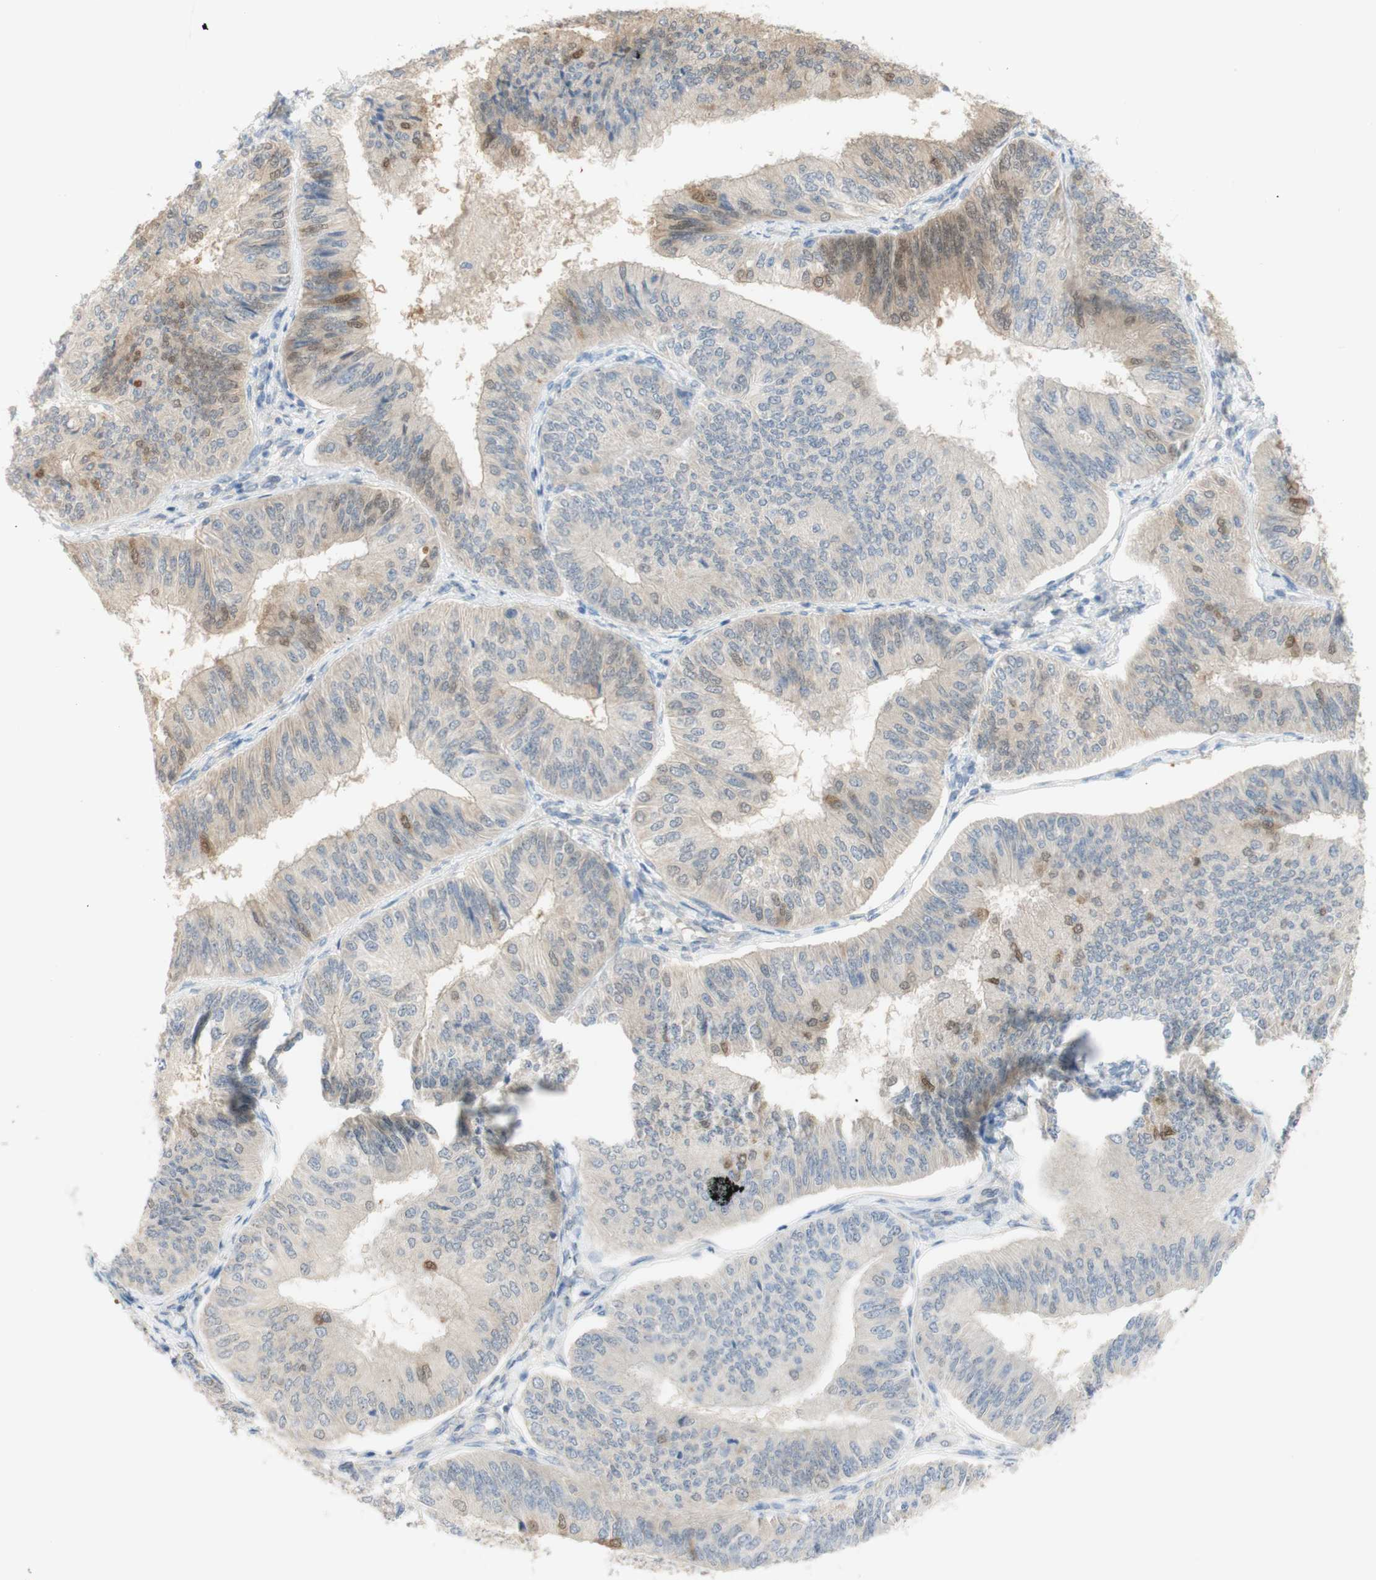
{"staining": {"intensity": "weak", "quantity": ">75%", "location": "cytoplasmic/membranous,nuclear"}, "tissue": "endometrial cancer", "cell_type": "Tumor cells", "image_type": "cancer", "snomed": [{"axis": "morphology", "description": "Adenocarcinoma, NOS"}, {"axis": "topography", "description": "Endometrium"}], "caption": "The photomicrograph reveals a brown stain indicating the presence of a protein in the cytoplasmic/membranous and nuclear of tumor cells in endometrial cancer (adenocarcinoma).", "gene": "SELENBP1", "patient": {"sex": "female", "age": 58}}